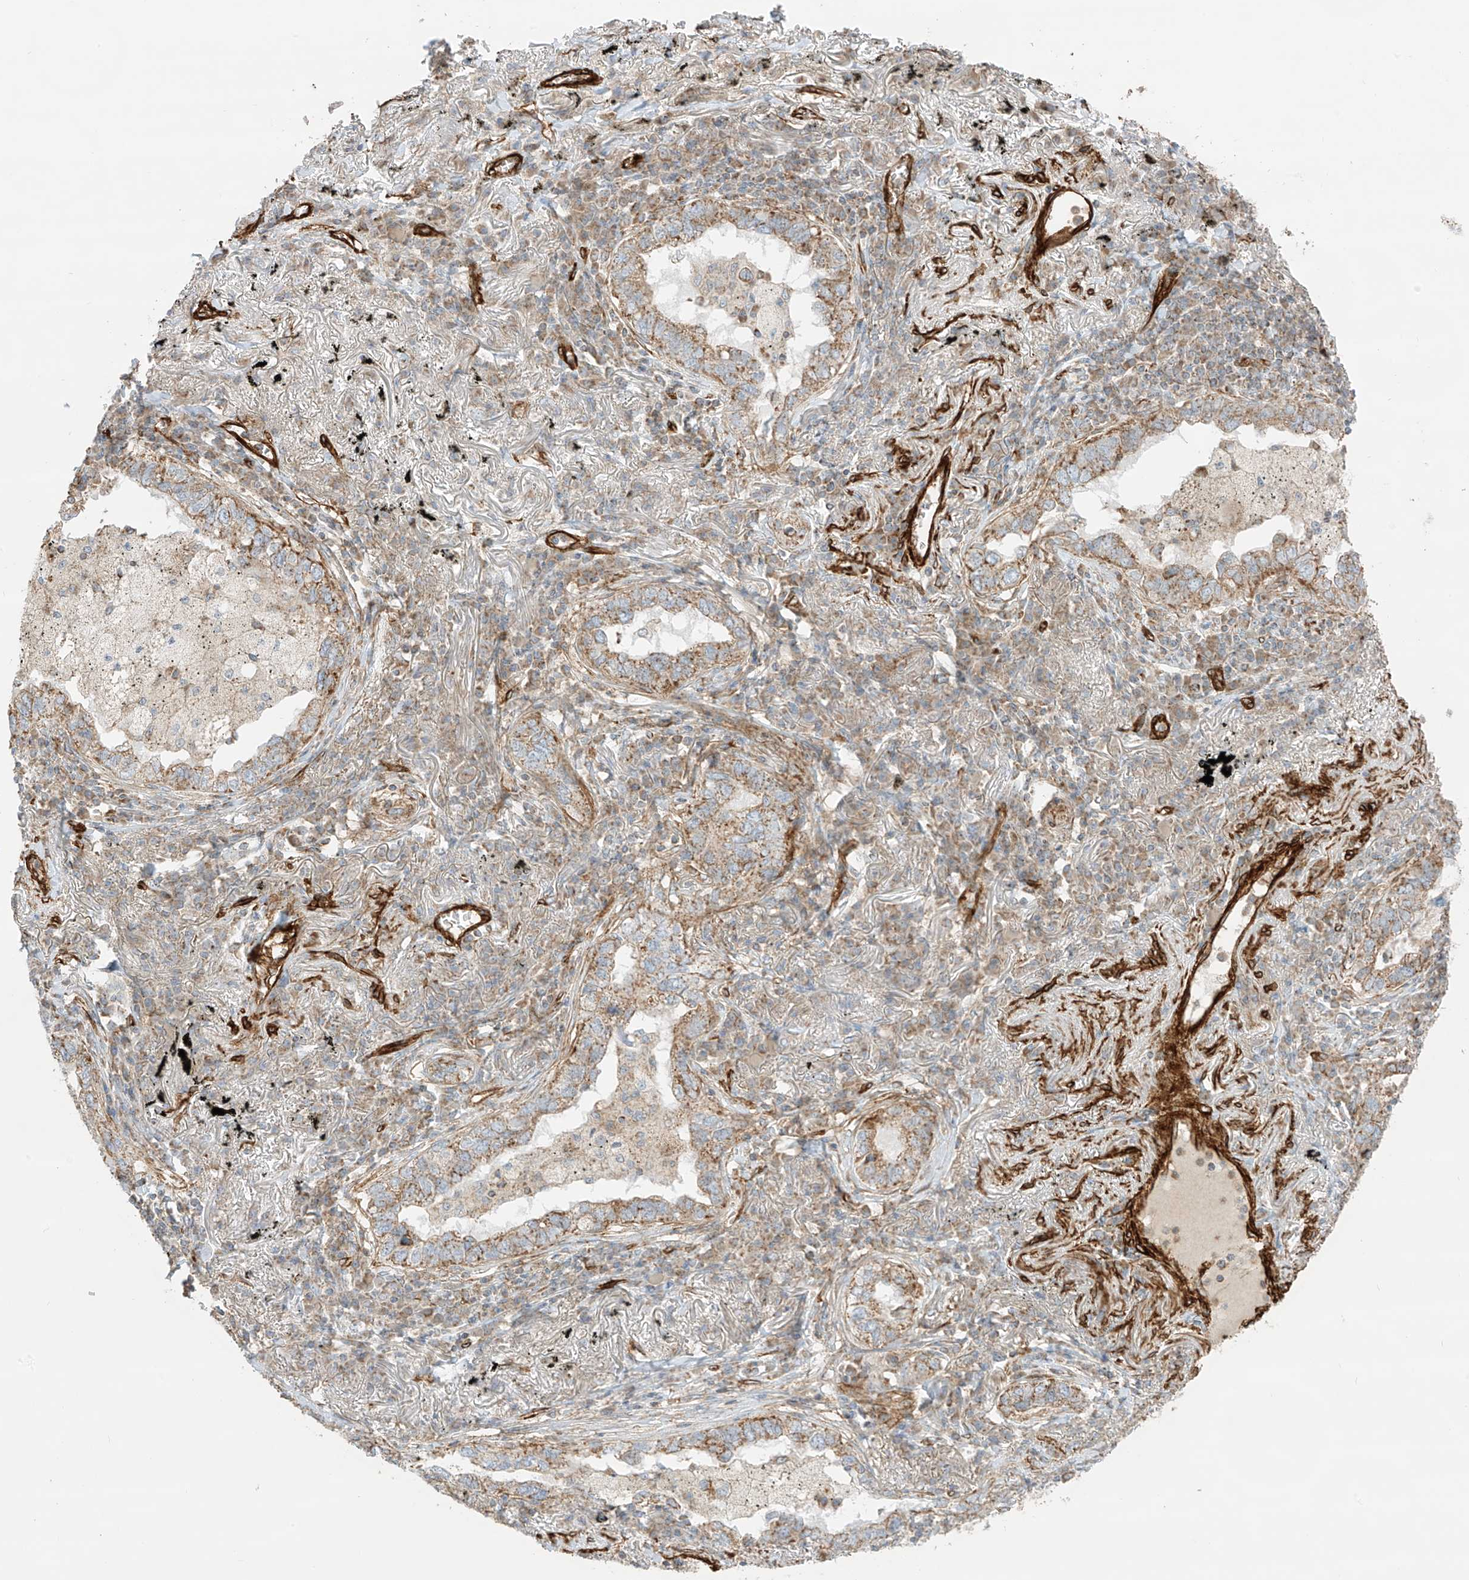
{"staining": {"intensity": "moderate", "quantity": ">75%", "location": "cytoplasmic/membranous"}, "tissue": "lung cancer", "cell_type": "Tumor cells", "image_type": "cancer", "snomed": [{"axis": "morphology", "description": "Adenocarcinoma, NOS"}, {"axis": "topography", "description": "Lung"}], "caption": "Human lung adenocarcinoma stained with a brown dye displays moderate cytoplasmic/membranous positive positivity in about >75% of tumor cells.", "gene": "ABCB7", "patient": {"sex": "male", "age": 65}}